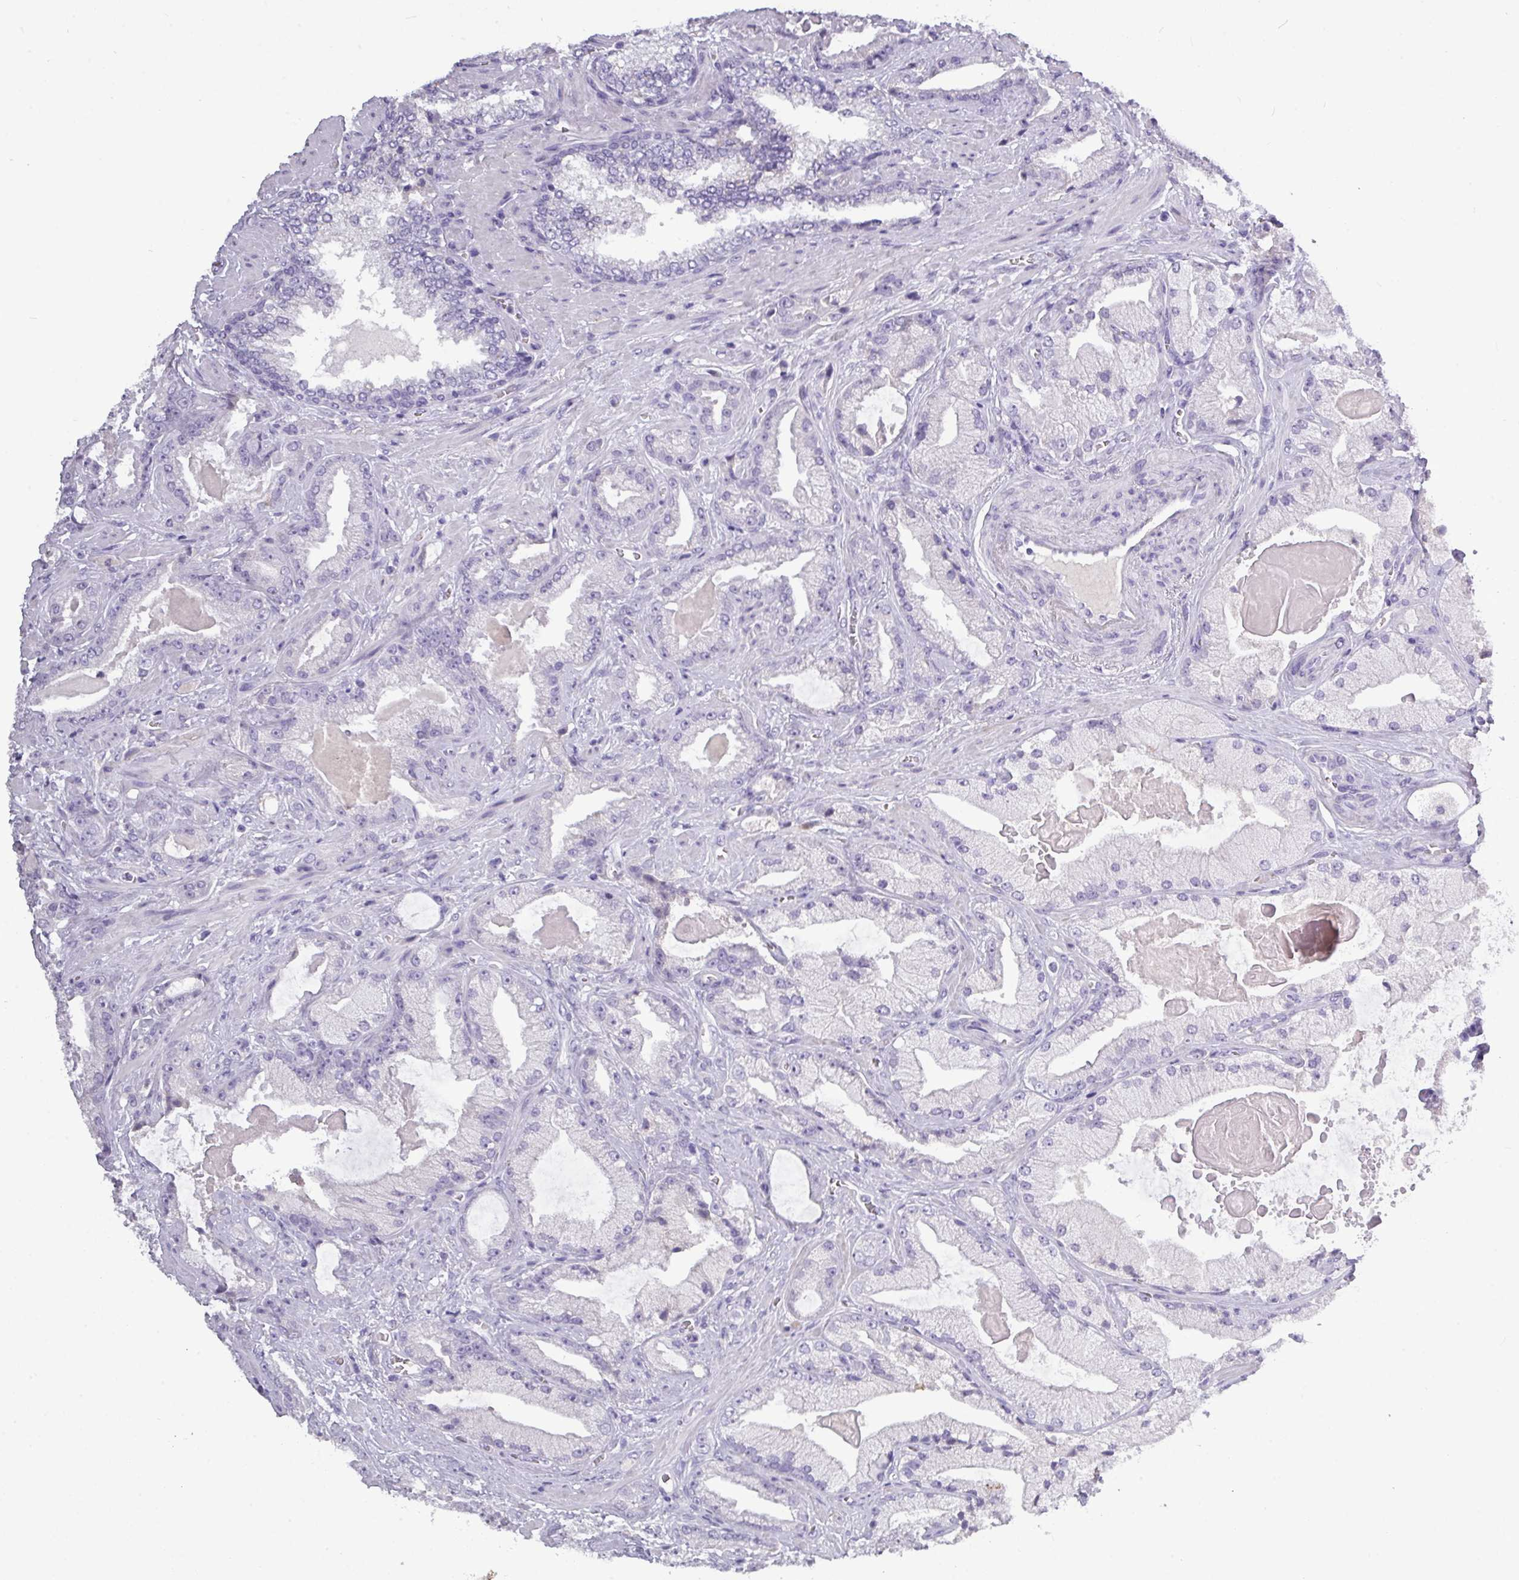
{"staining": {"intensity": "negative", "quantity": "none", "location": "none"}, "tissue": "prostate cancer", "cell_type": "Tumor cells", "image_type": "cancer", "snomed": [{"axis": "morphology", "description": "Adenocarcinoma, High grade"}, {"axis": "topography", "description": "Prostate"}], "caption": "There is no significant expression in tumor cells of prostate cancer.", "gene": "TMEM91", "patient": {"sex": "male", "age": 68}}